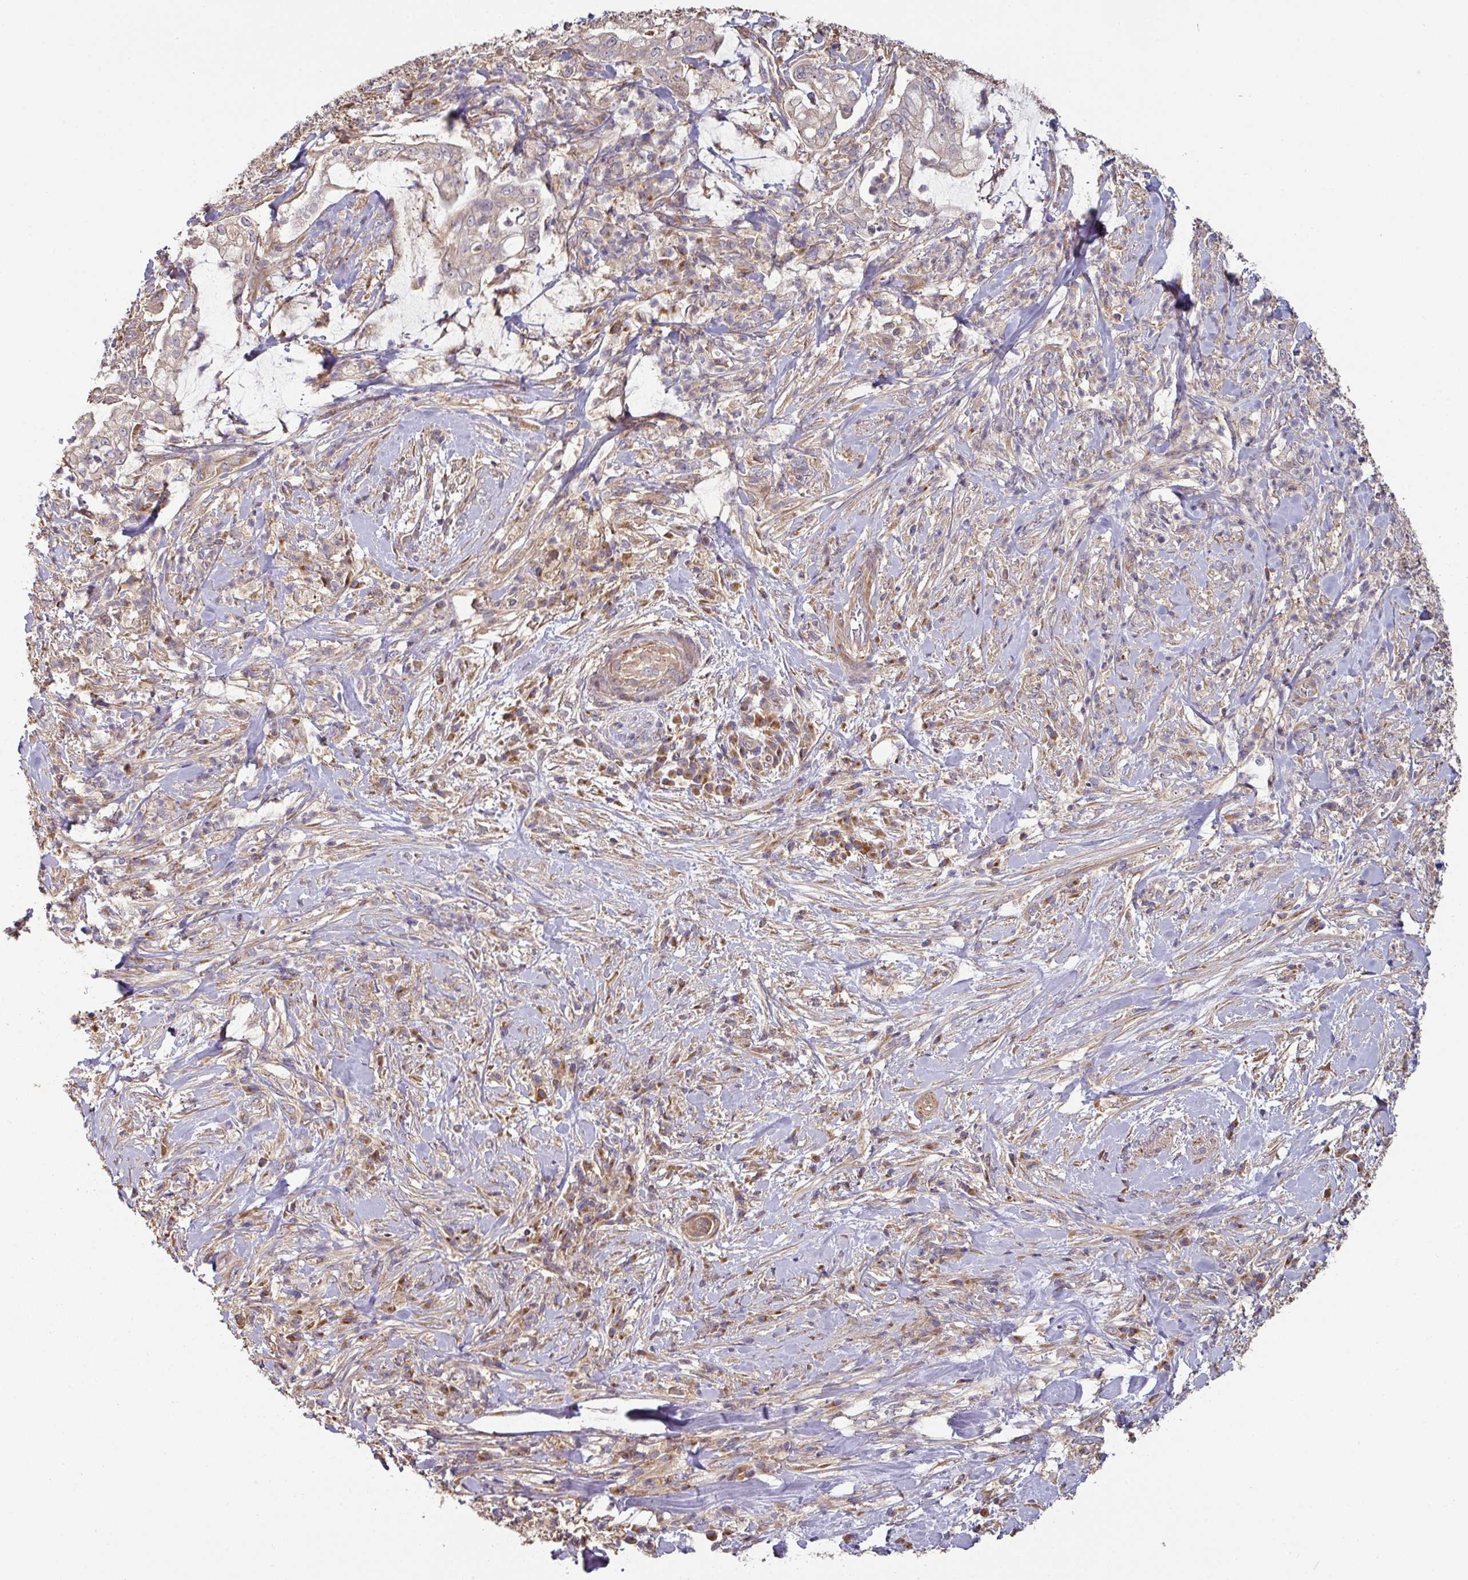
{"staining": {"intensity": "weak", "quantity": "25%-75%", "location": "cytoplasmic/membranous"}, "tissue": "pancreatic cancer", "cell_type": "Tumor cells", "image_type": "cancer", "snomed": [{"axis": "morphology", "description": "Adenocarcinoma, NOS"}, {"axis": "topography", "description": "Pancreas"}], "caption": "IHC histopathology image of neoplastic tissue: pancreatic cancer (adenocarcinoma) stained using immunohistochemistry (IHC) reveals low levels of weak protein expression localized specifically in the cytoplasmic/membranous of tumor cells, appearing as a cytoplasmic/membranous brown color.", "gene": "SIK1", "patient": {"sex": "female", "age": 69}}